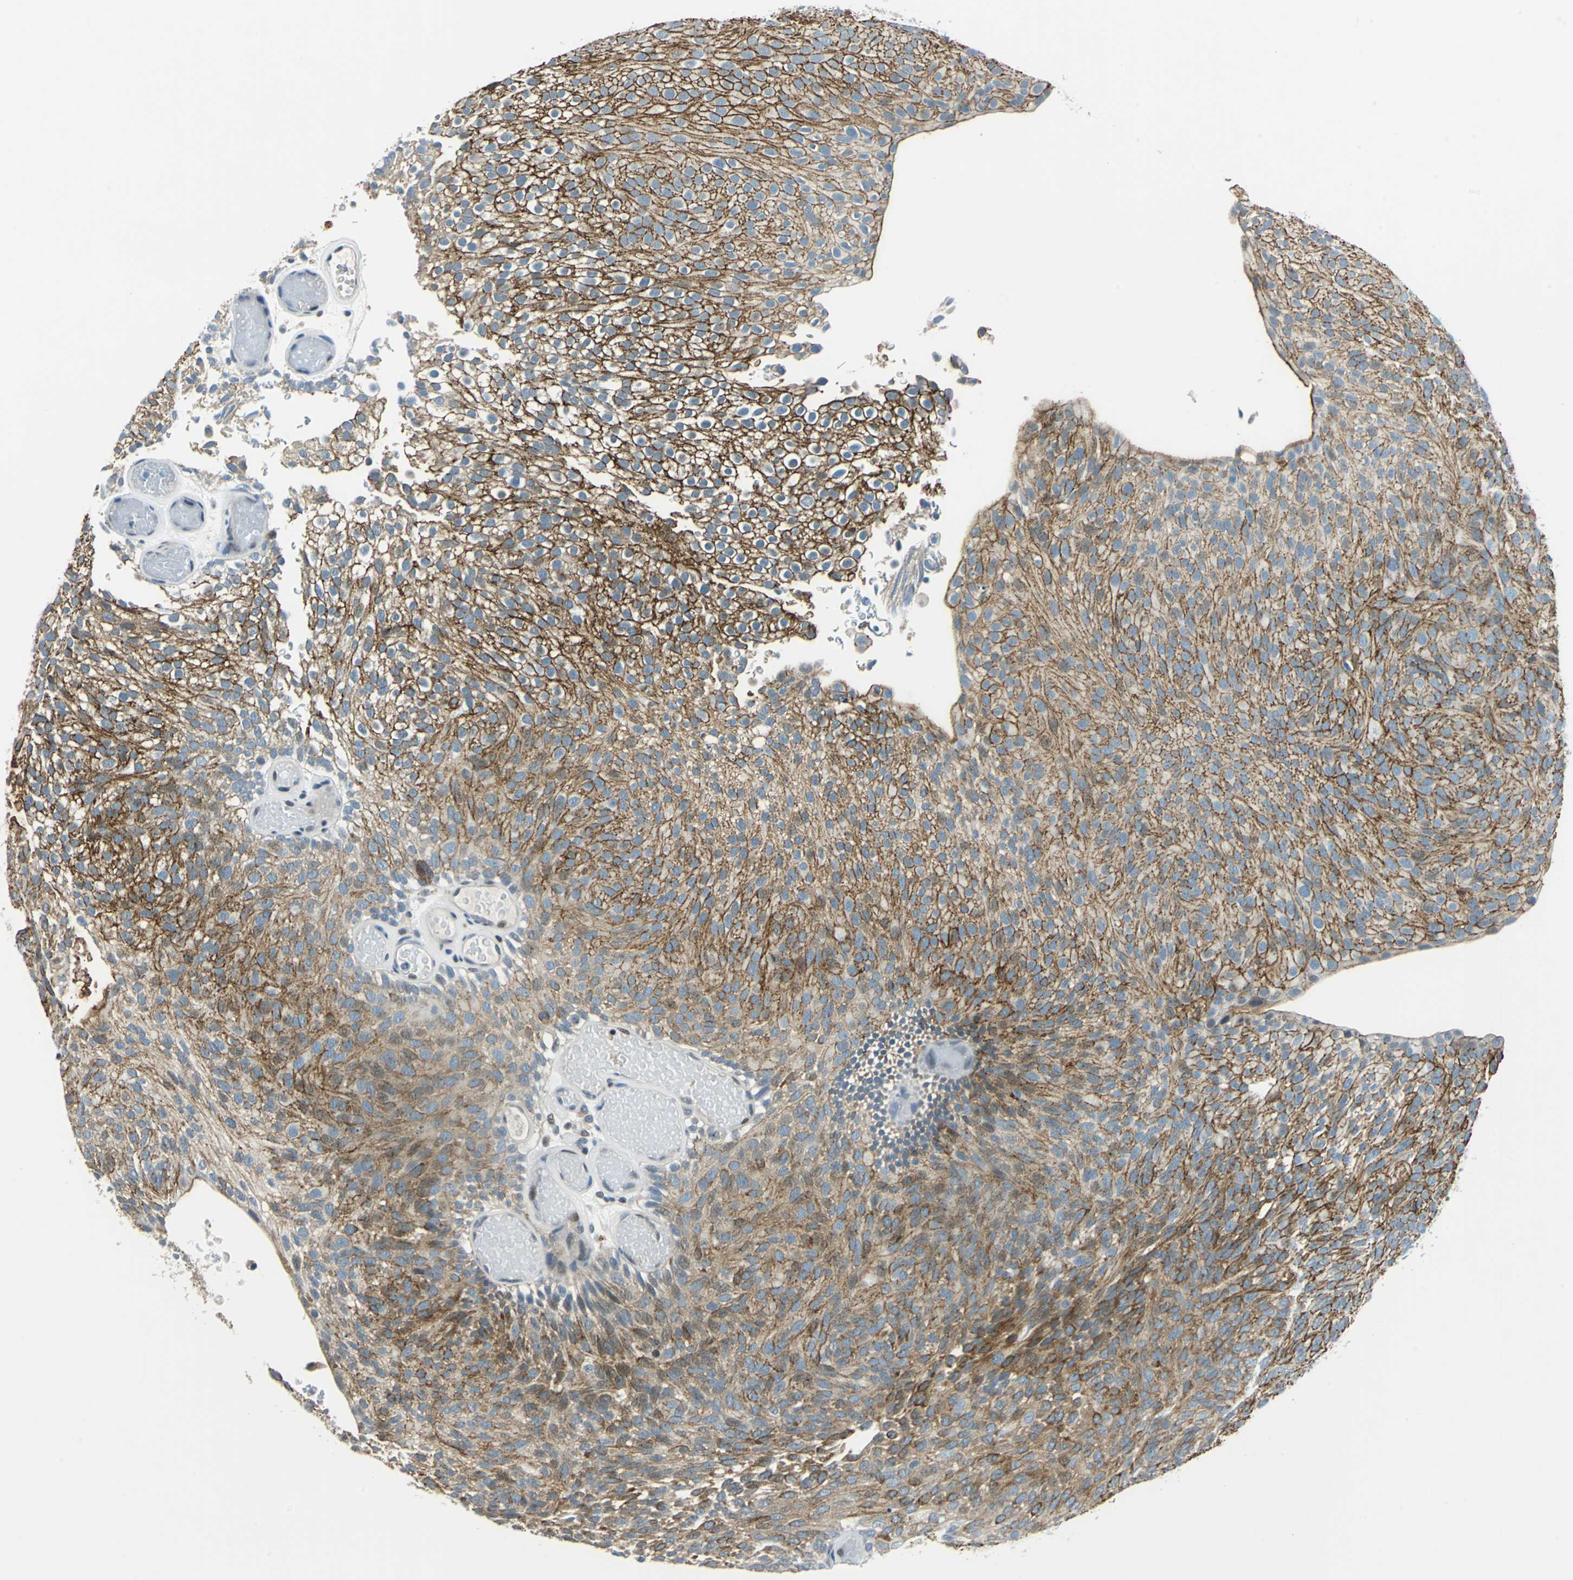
{"staining": {"intensity": "strong", "quantity": ">75%", "location": "cytoplasmic/membranous"}, "tissue": "urothelial cancer", "cell_type": "Tumor cells", "image_type": "cancer", "snomed": [{"axis": "morphology", "description": "Urothelial carcinoma, Low grade"}, {"axis": "topography", "description": "Urinary bladder"}], "caption": "Protein staining of urothelial cancer tissue shows strong cytoplasmic/membranous expression in about >75% of tumor cells.", "gene": "HCFC2", "patient": {"sex": "male", "age": 78}}